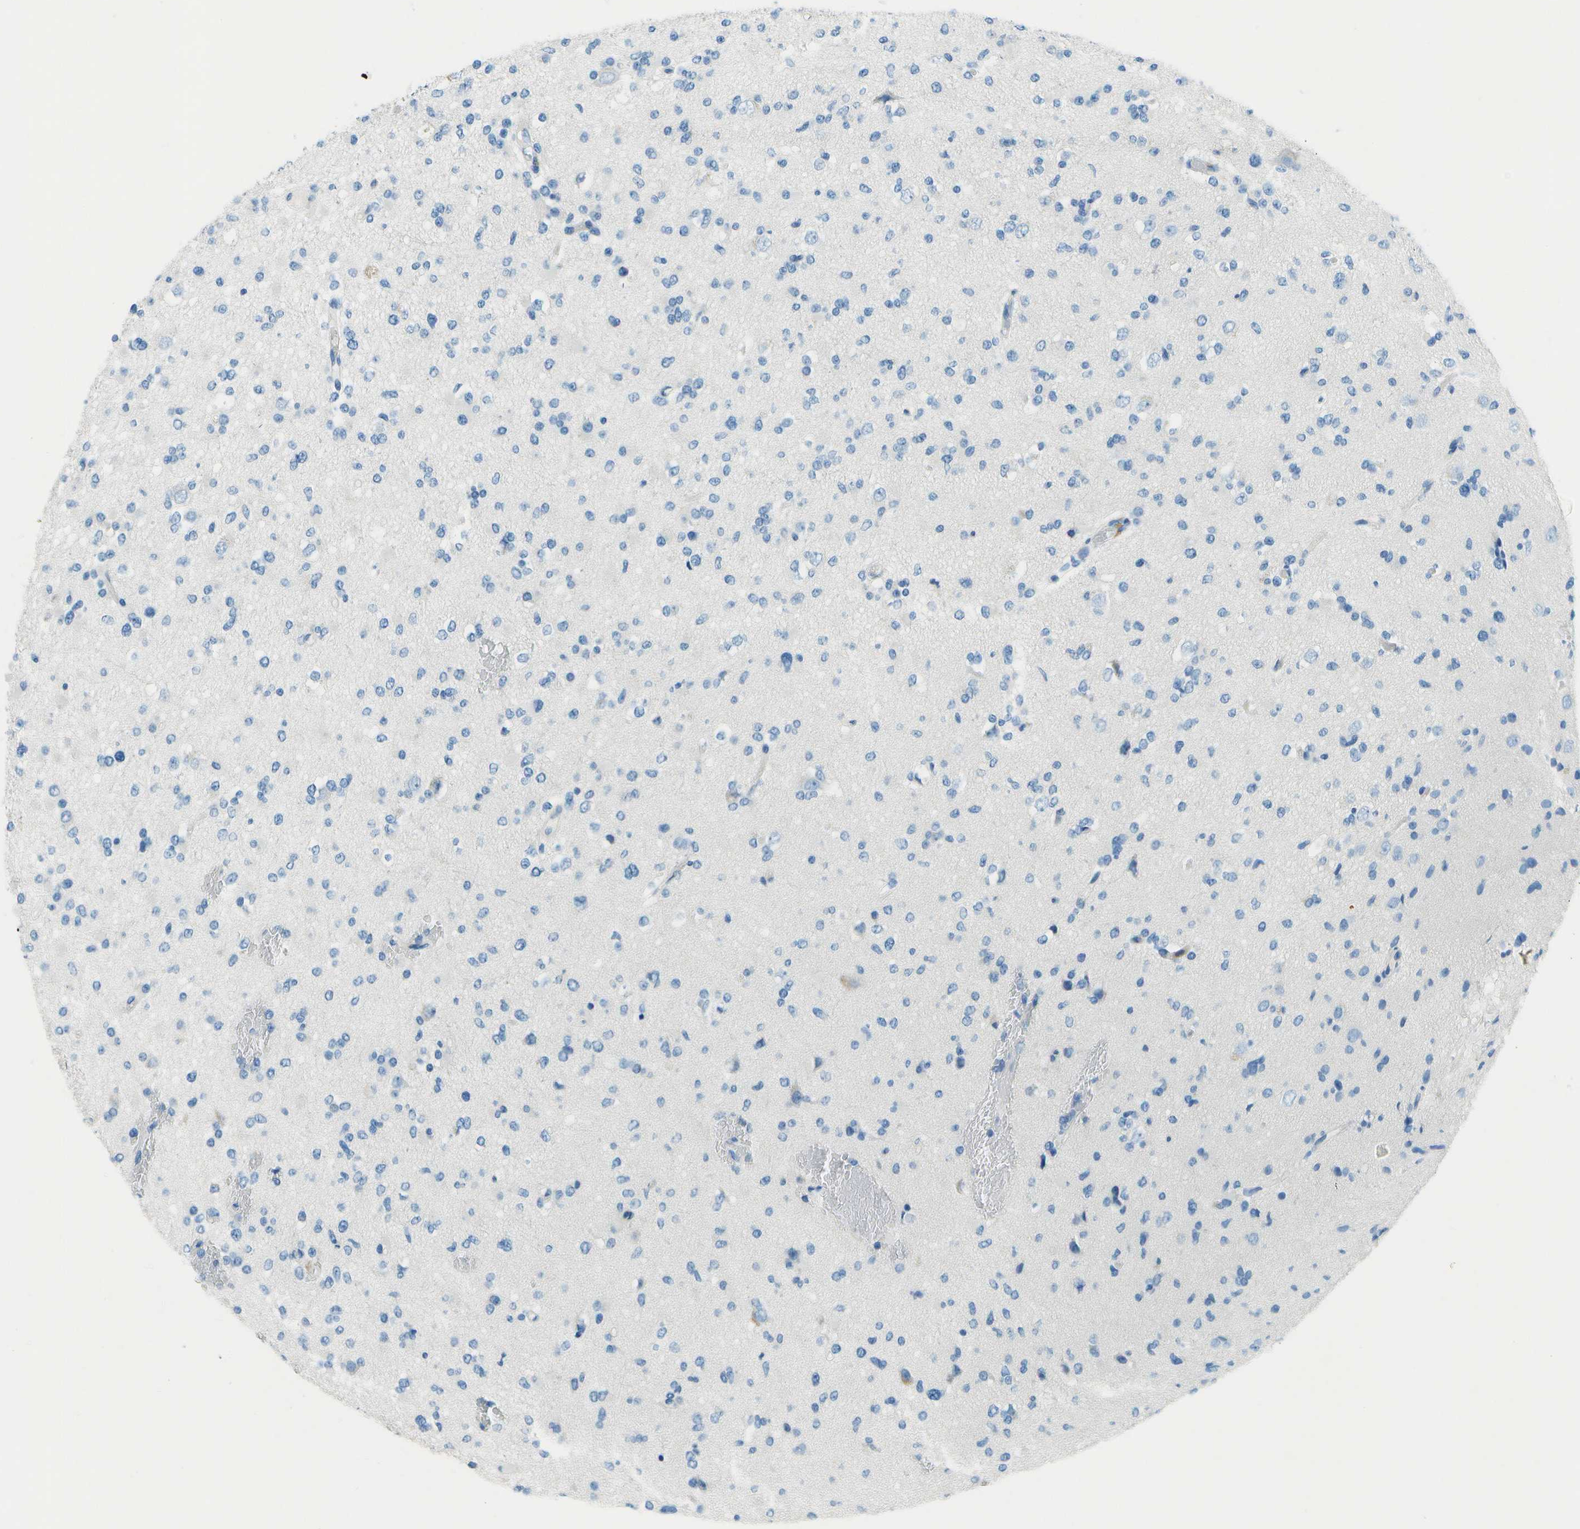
{"staining": {"intensity": "negative", "quantity": "none", "location": "none"}, "tissue": "glioma", "cell_type": "Tumor cells", "image_type": "cancer", "snomed": [{"axis": "morphology", "description": "Glioma, malignant, Low grade"}, {"axis": "topography", "description": "Brain"}], "caption": "The IHC photomicrograph has no significant positivity in tumor cells of glioma tissue.", "gene": "SLC16A10", "patient": {"sex": "female", "age": 22}}